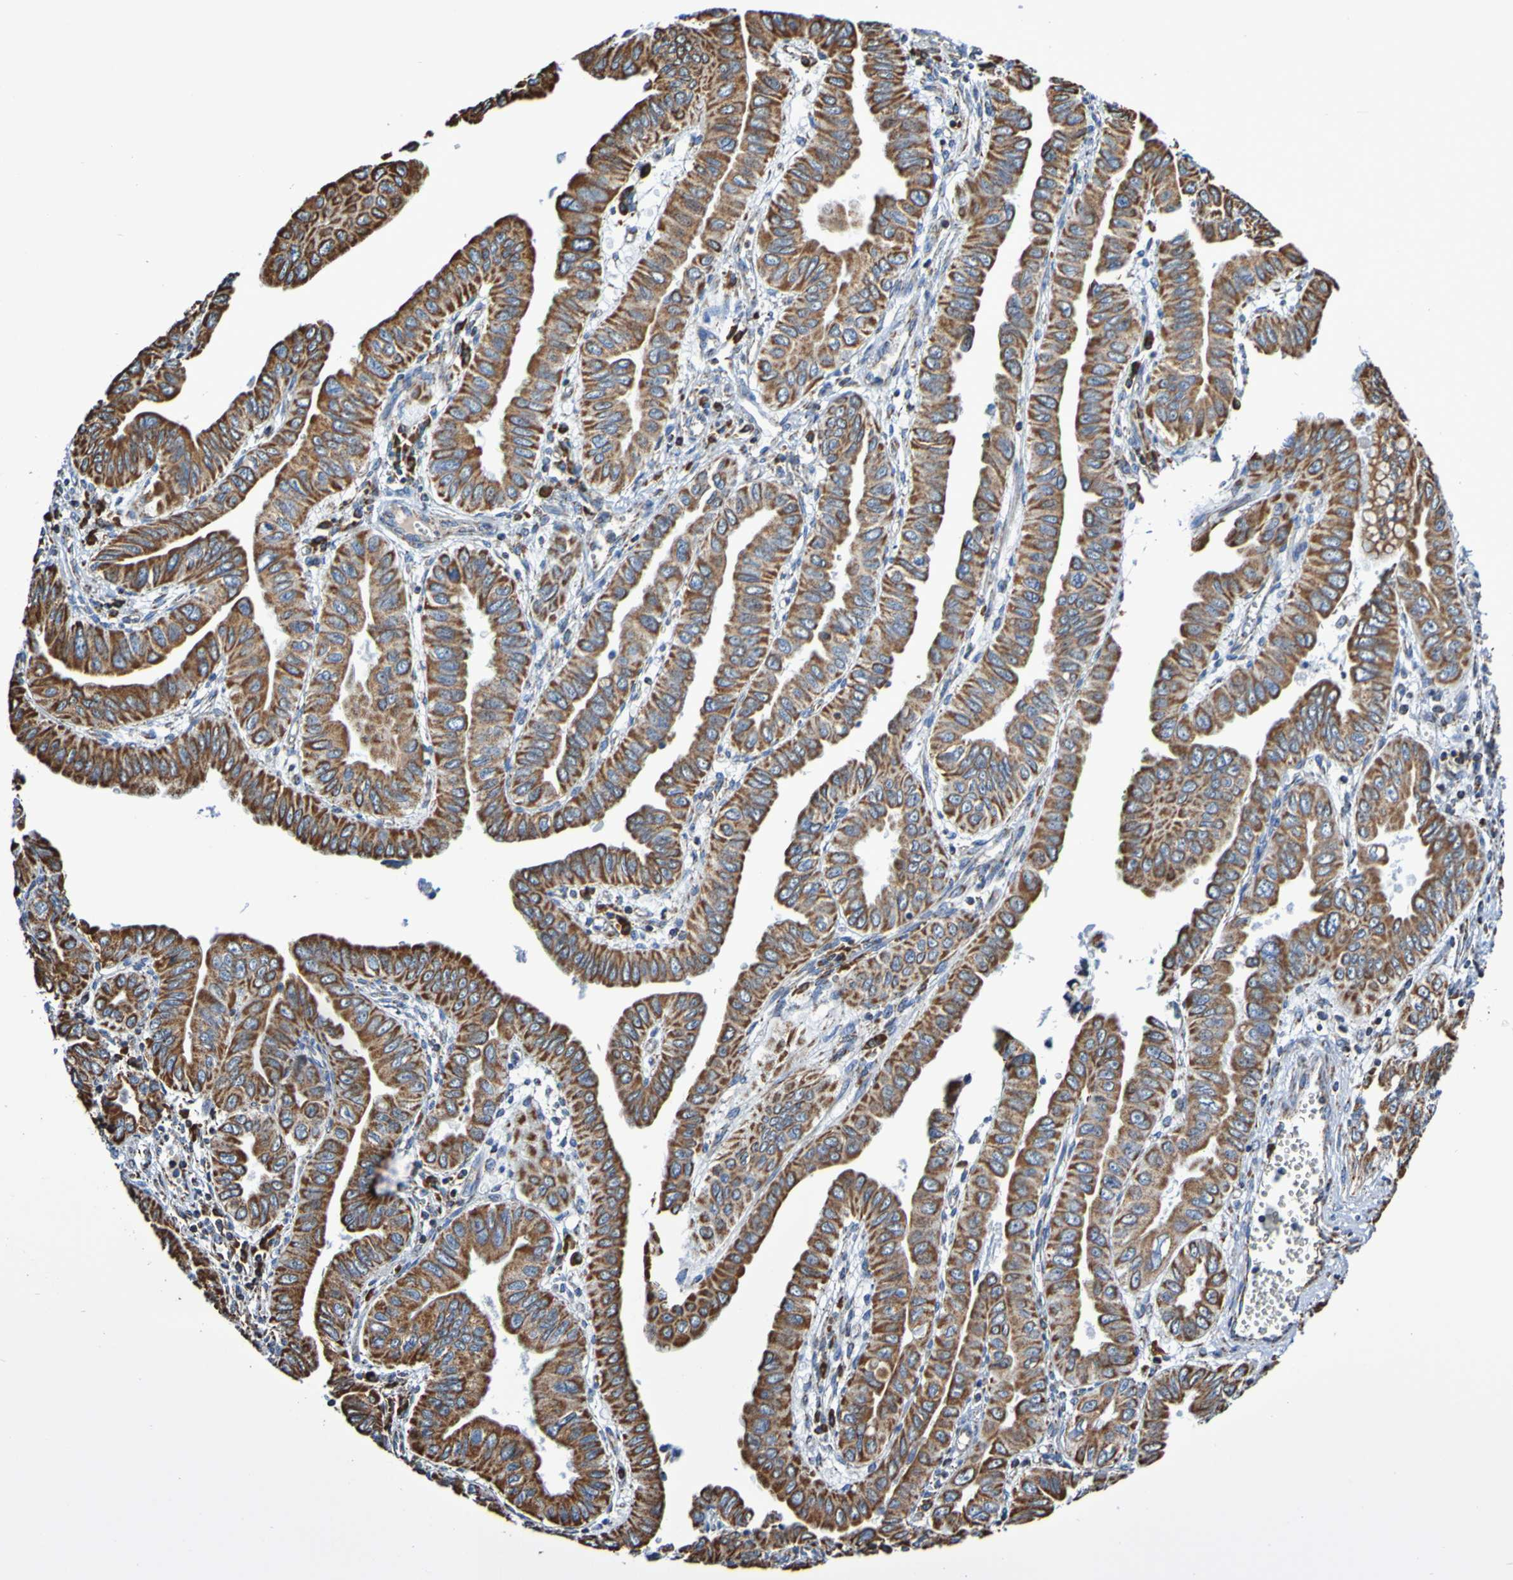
{"staining": {"intensity": "strong", "quantity": ">75%", "location": "cytoplasmic/membranous"}, "tissue": "pancreatic cancer", "cell_type": "Tumor cells", "image_type": "cancer", "snomed": [{"axis": "morphology", "description": "Normal tissue, NOS"}, {"axis": "topography", "description": "Lymph node"}], "caption": "A brown stain shows strong cytoplasmic/membranous expression of a protein in human pancreatic cancer tumor cells. (brown staining indicates protein expression, while blue staining denotes nuclei).", "gene": "IL18R1", "patient": {"sex": "male", "age": 50}}